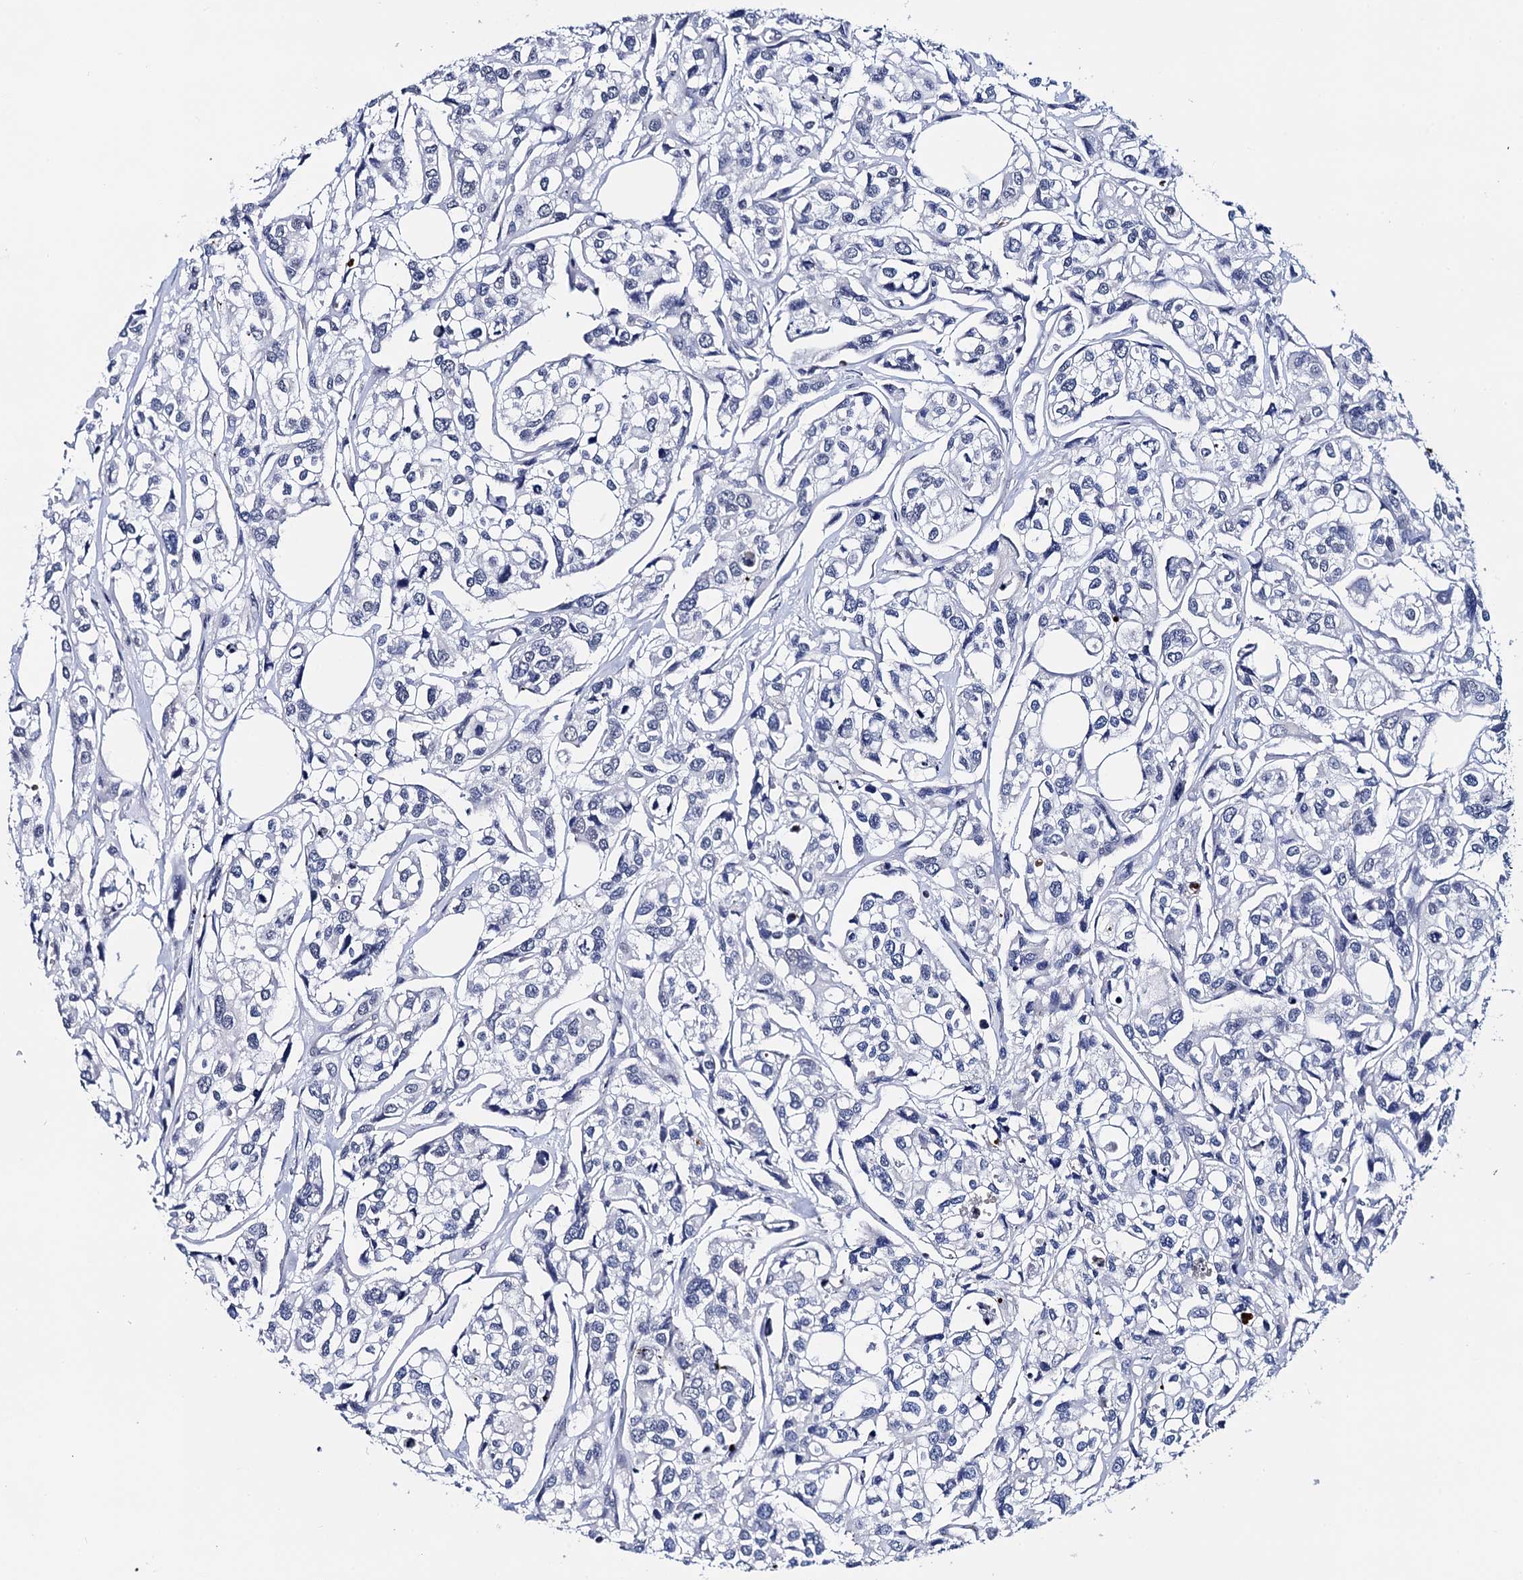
{"staining": {"intensity": "negative", "quantity": "none", "location": "none"}, "tissue": "urothelial cancer", "cell_type": "Tumor cells", "image_type": "cancer", "snomed": [{"axis": "morphology", "description": "Urothelial carcinoma, High grade"}, {"axis": "topography", "description": "Urinary bladder"}], "caption": "There is no significant expression in tumor cells of urothelial carcinoma (high-grade). (Brightfield microscopy of DAB (3,3'-diaminobenzidine) IHC at high magnification).", "gene": "C16orf87", "patient": {"sex": "male", "age": 67}}